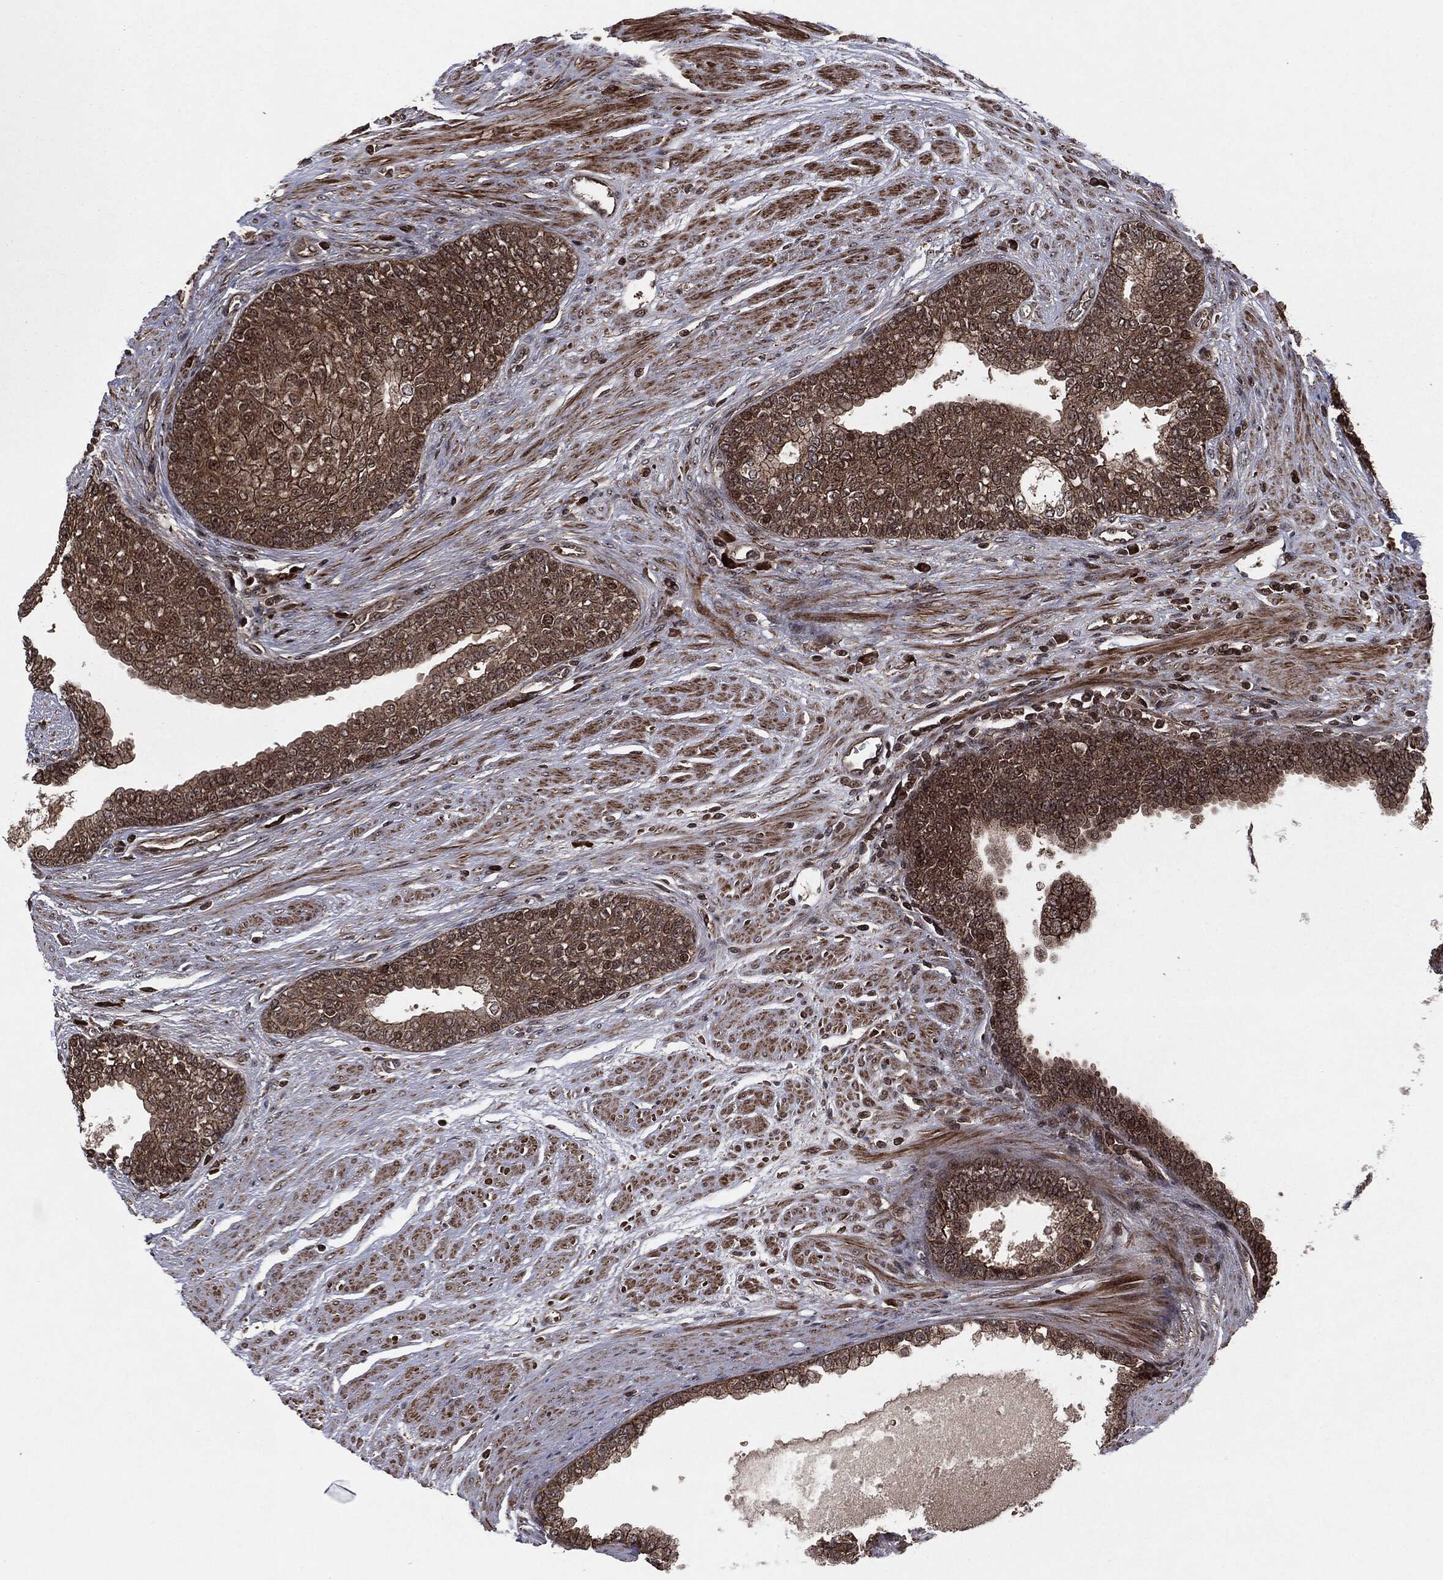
{"staining": {"intensity": "moderate", "quantity": ">75%", "location": "cytoplasmic/membranous"}, "tissue": "prostate cancer", "cell_type": "Tumor cells", "image_type": "cancer", "snomed": [{"axis": "morphology", "description": "Adenocarcinoma, NOS"}, {"axis": "topography", "description": "Prostate and seminal vesicle, NOS"}, {"axis": "topography", "description": "Prostate"}], "caption": "The immunohistochemical stain shows moderate cytoplasmic/membranous positivity in tumor cells of prostate adenocarcinoma tissue.", "gene": "CARD6", "patient": {"sex": "male", "age": 62}}